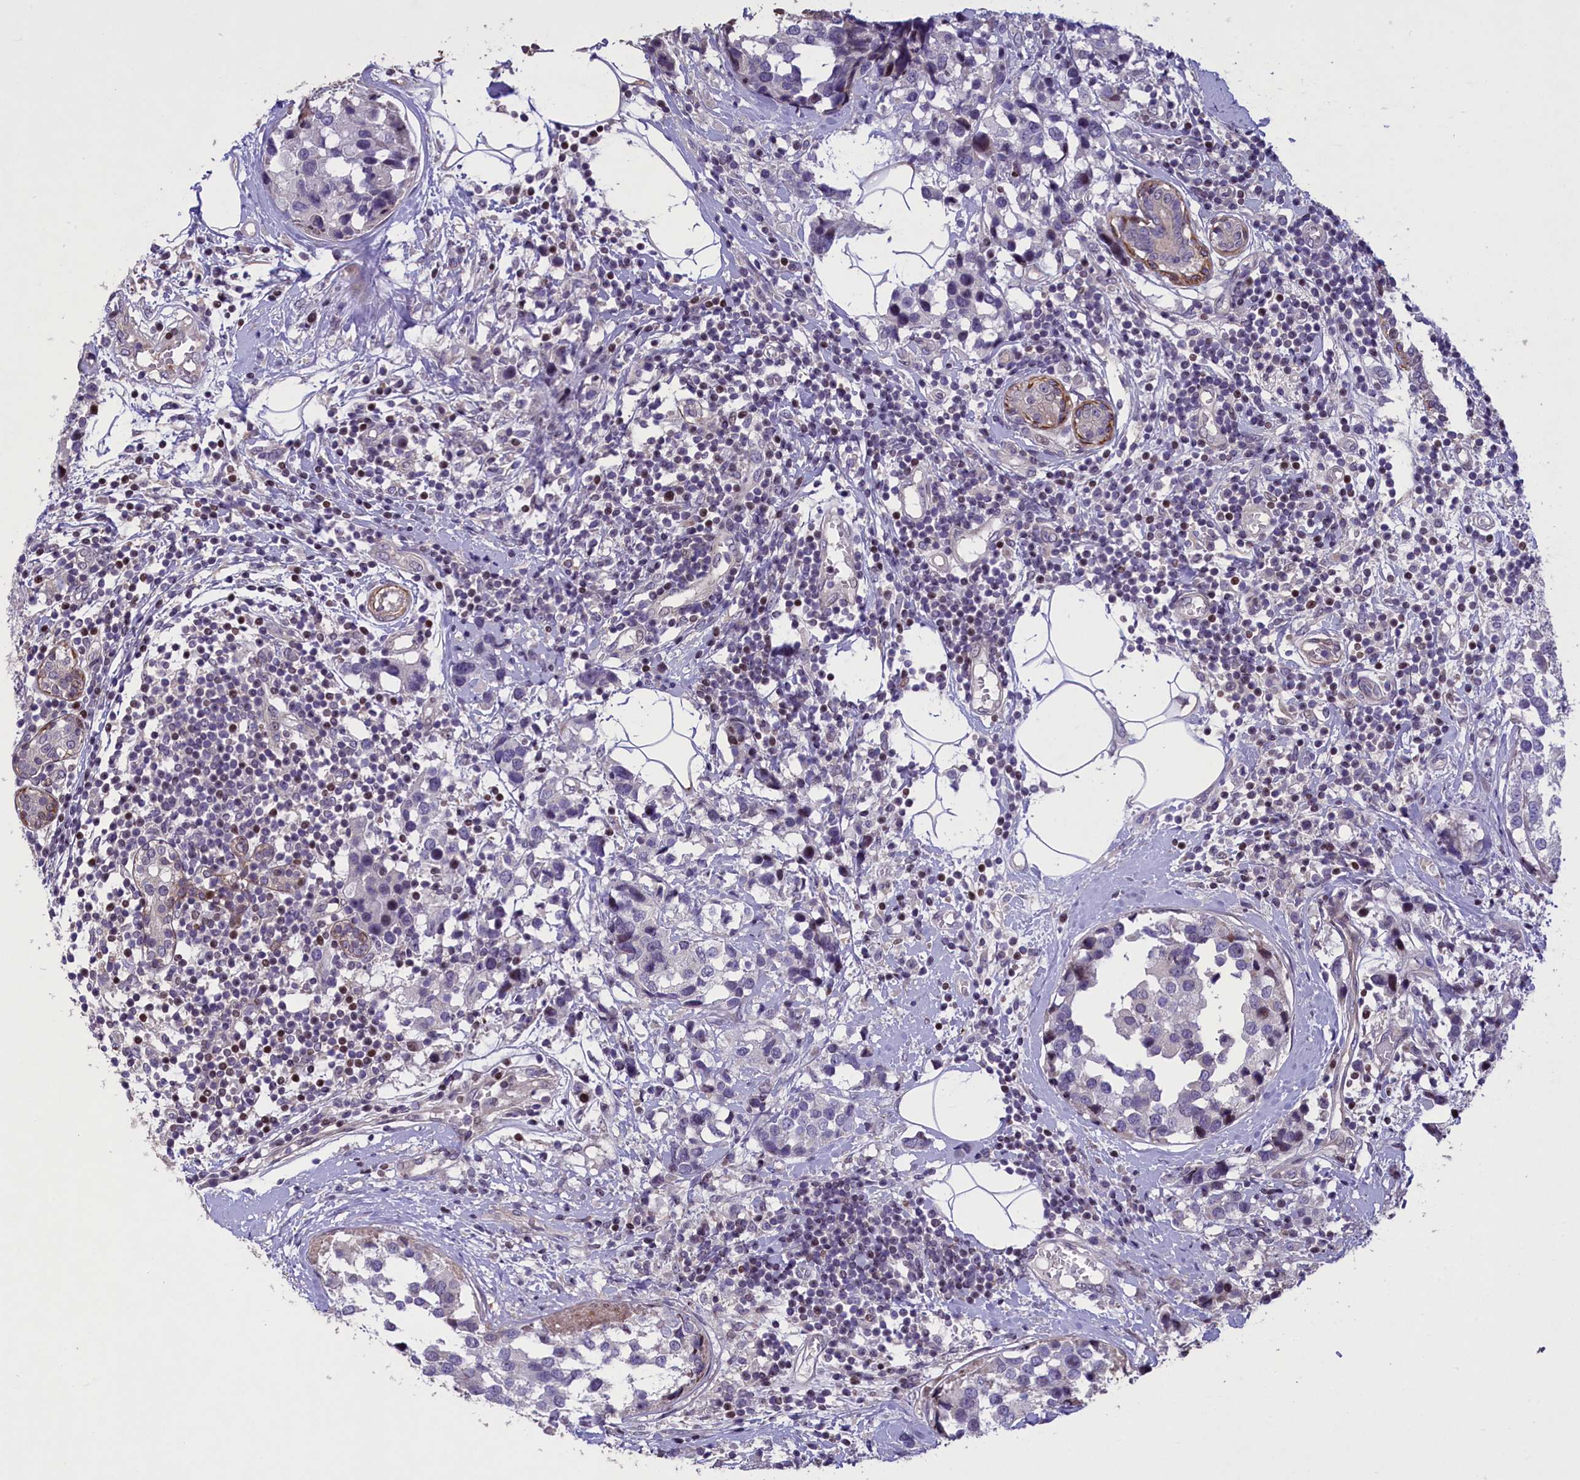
{"staining": {"intensity": "negative", "quantity": "none", "location": "none"}, "tissue": "breast cancer", "cell_type": "Tumor cells", "image_type": "cancer", "snomed": [{"axis": "morphology", "description": "Lobular carcinoma"}, {"axis": "topography", "description": "Breast"}], "caption": "Human lobular carcinoma (breast) stained for a protein using IHC displays no positivity in tumor cells.", "gene": "MAN2C1", "patient": {"sex": "female", "age": 59}}